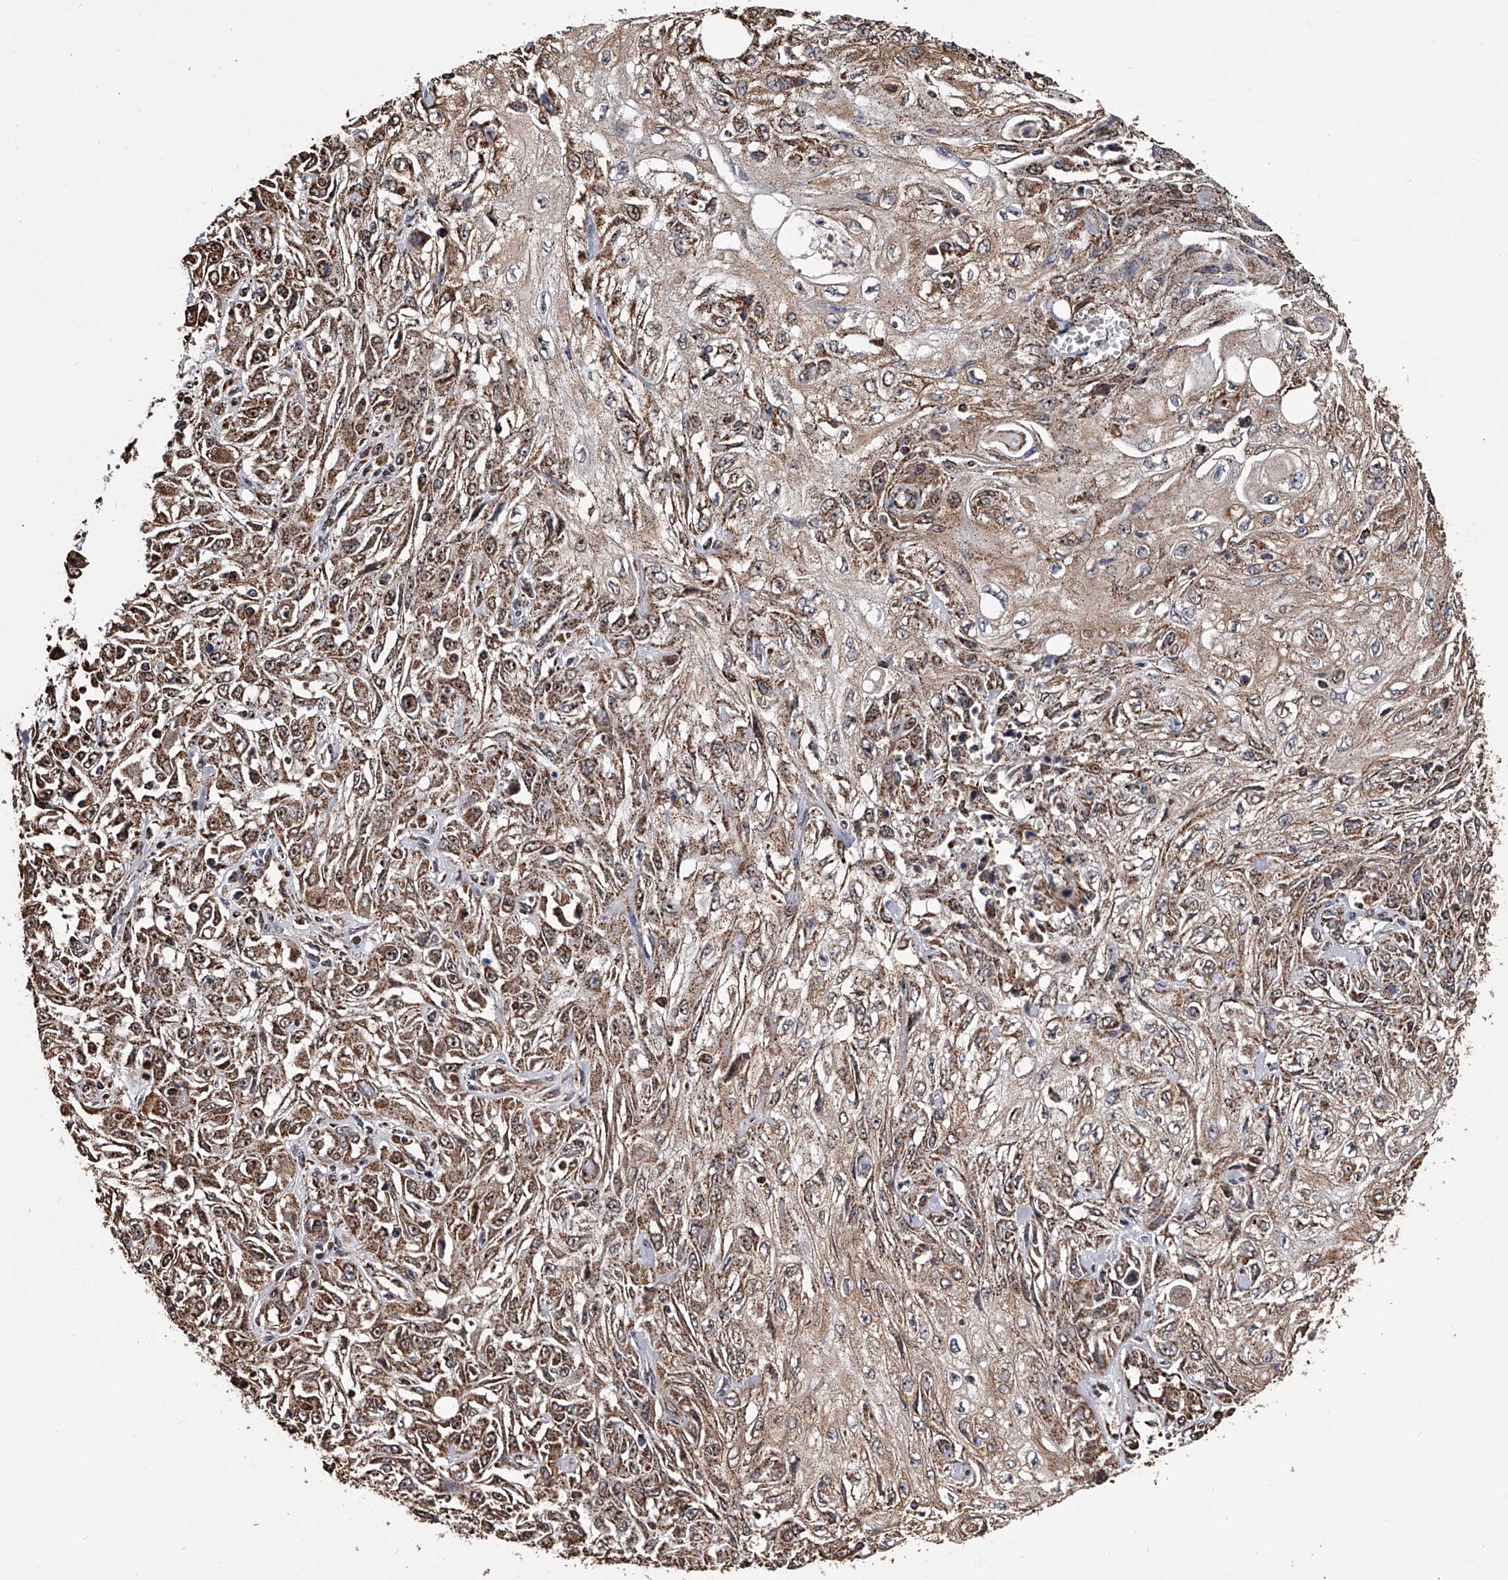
{"staining": {"intensity": "moderate", "quantity": ">75%", "location": "cytoplasmic/membranous"}, "tissue": "skin cancer", "cell_type": "Tumor cells", "image_type": "cancer", "snomed": [{"axis": "morphology", "description": "Squamous cell carcinoma, NOS"}, {"axis": "morphology", "description": "Squamous cell carcinoma, metastatic, NOS"}, {"axis": "topography", "description": "Skin"}, {"axis": "topography", "description": "Lymph node"}], "caption": "Protein staining by IHC demonstrates moderate cytoplasmic/membranous staining in approximately >75% of tumor cells in skin cancer. The protein of interest is shown in brown color, while the nuclei are stained blue.", "gene": "SMPDL3A", "patient": {"sex": "male", "age": 75}}